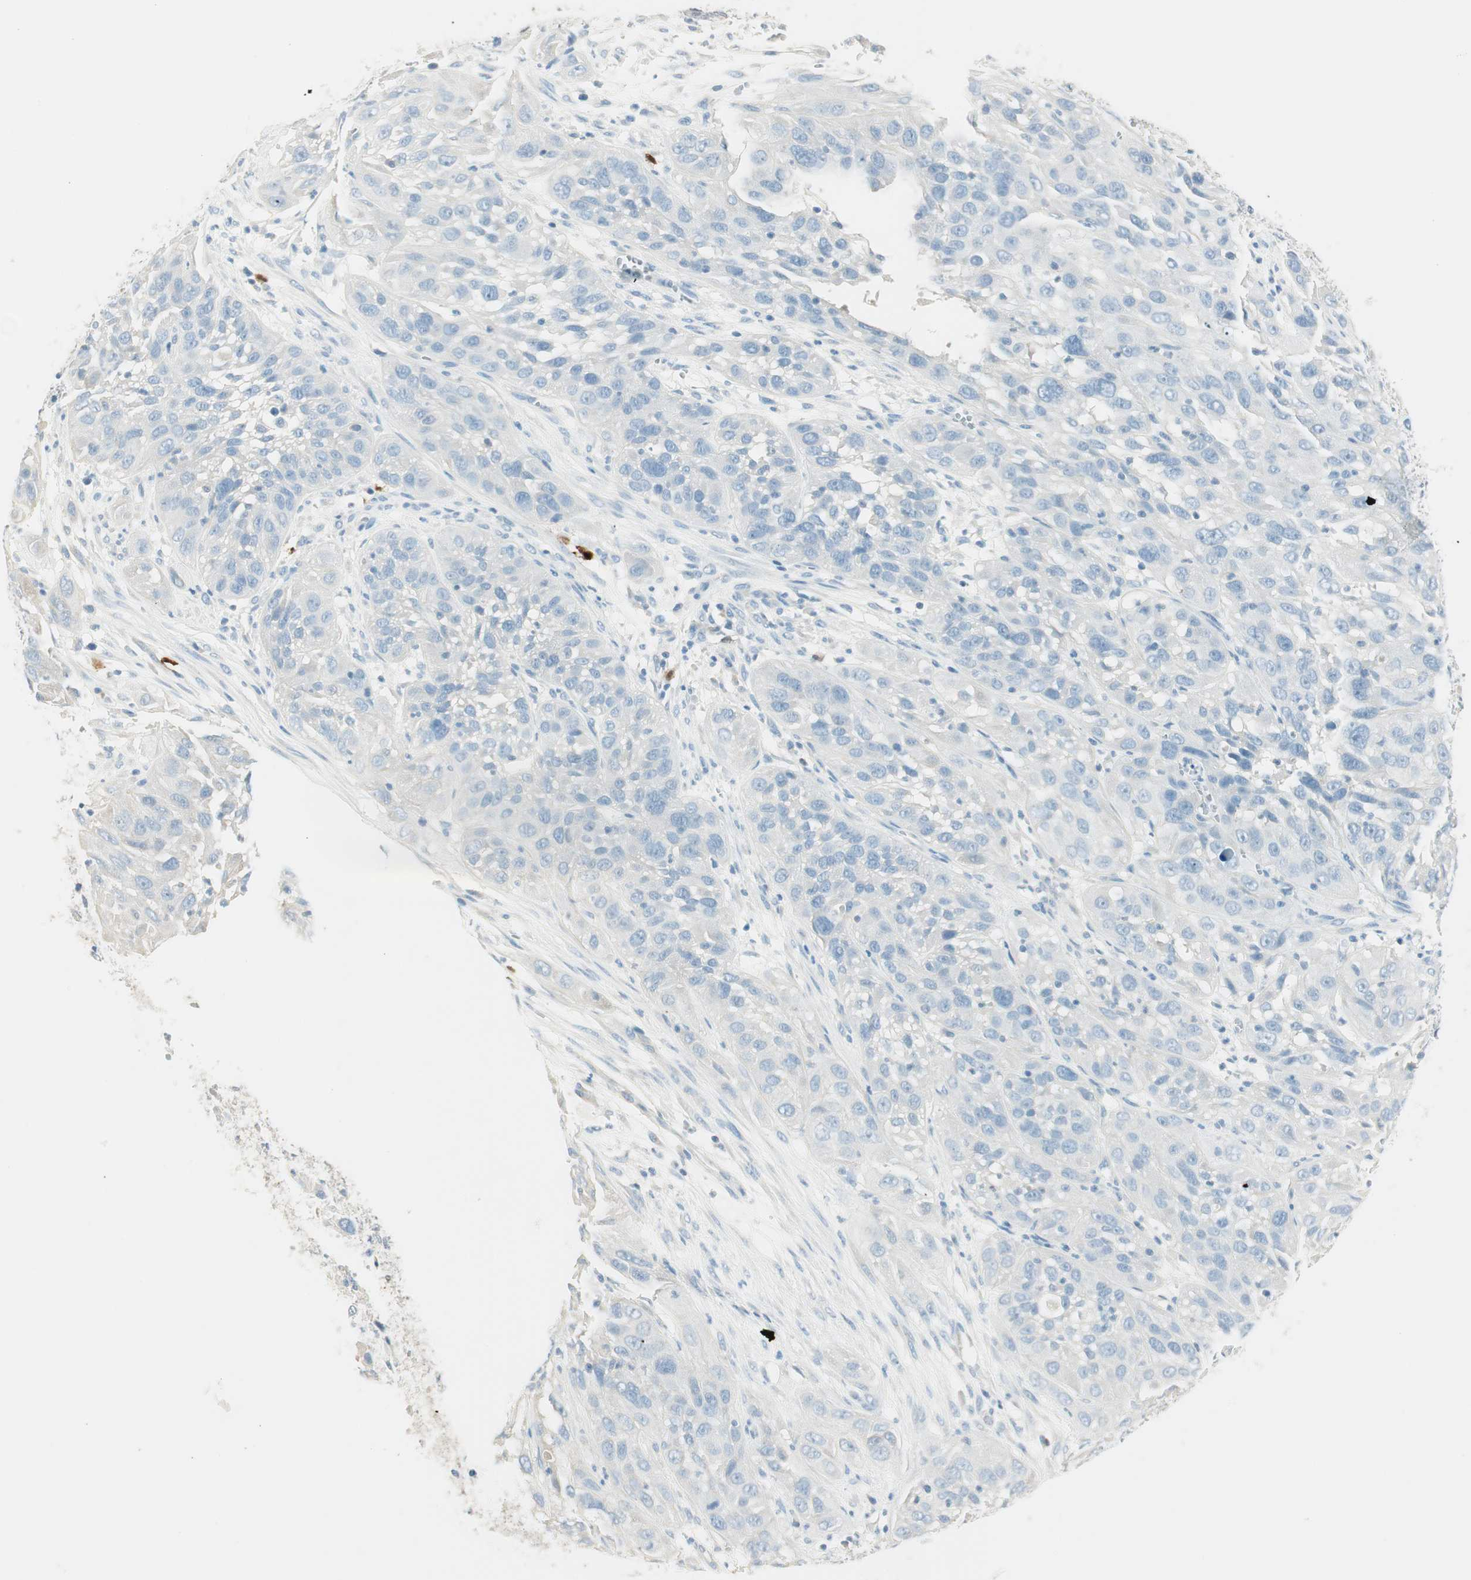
{"staining": {"intensity": "negative", "quantity": "none", "location": "none"}, "tissue": "cervical cancer", "cell_type": "Tumor cells", "image_type": "cancer", "snomed": [{"axis": "morphology", "description": "Squamous cell carcinoma, NOS"}, {"axis": "topography", "description": "Cervix"}], "caption": "Immunohistochemical staining of squamous cell carcinoma (cervical) exhibits no significant staining in tumor cells.", "gene": "HPGD", "patient": {"sex": "female", "age": 32}}